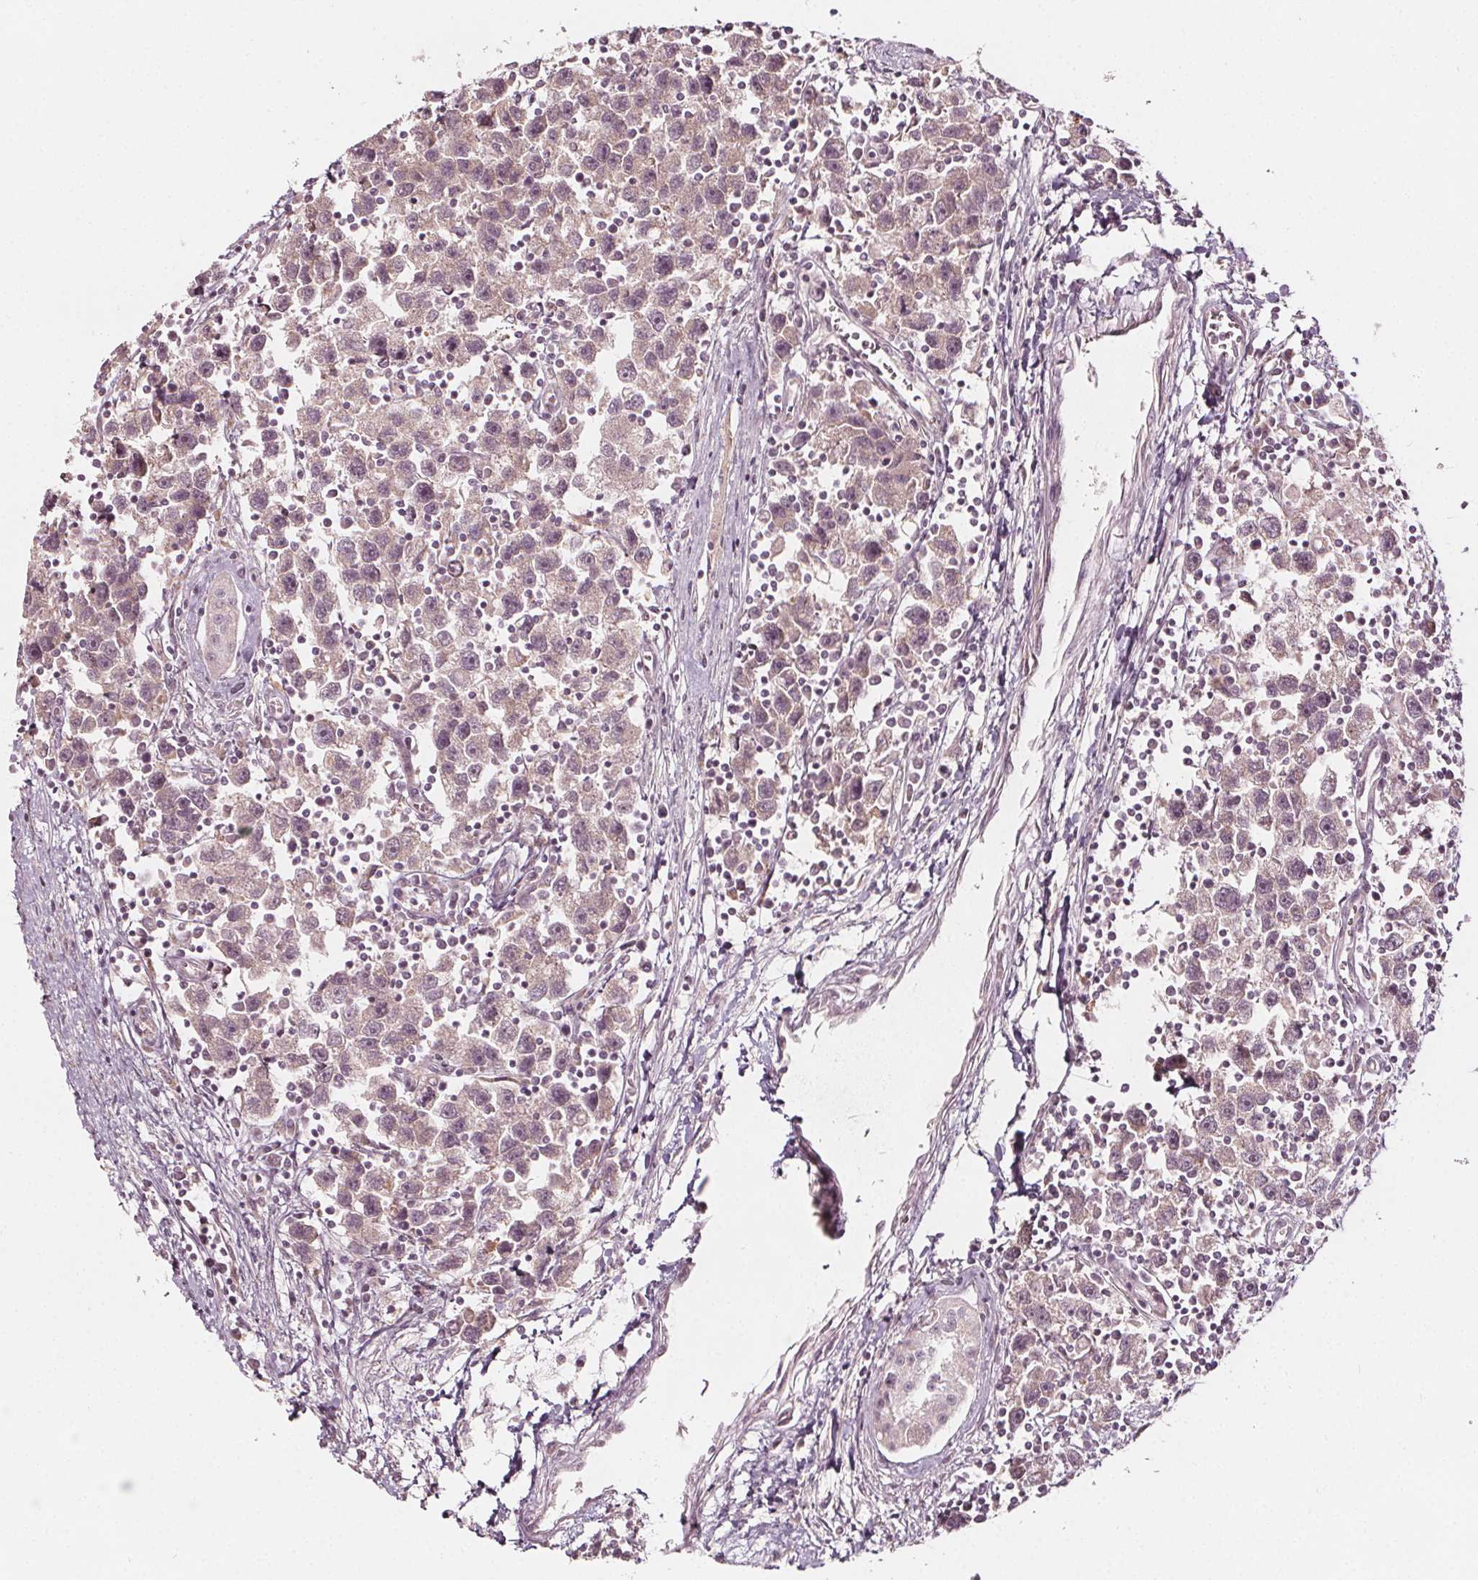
{"staining": {"intensity": "weak", "quantity": ">75%", "location": "cytoplasmic/membranous,nuclear"}, "tissue": "testis cancer", "cell_type": "Tumor cells", "image_type": "cancer", "snomed": [{"axis": "morphology", "description": "Seminoma, NOS"}, {"axis": "topography", "description": "Testis"}], "caption": "Tumor cells demonstrate low levels of weak cytoplasmic/membranous and nuclear expression in approximately >75% of cells in testis seminoma.", "gene": "NPC1L1", "patient": {"sex": "male", "age": 30}}